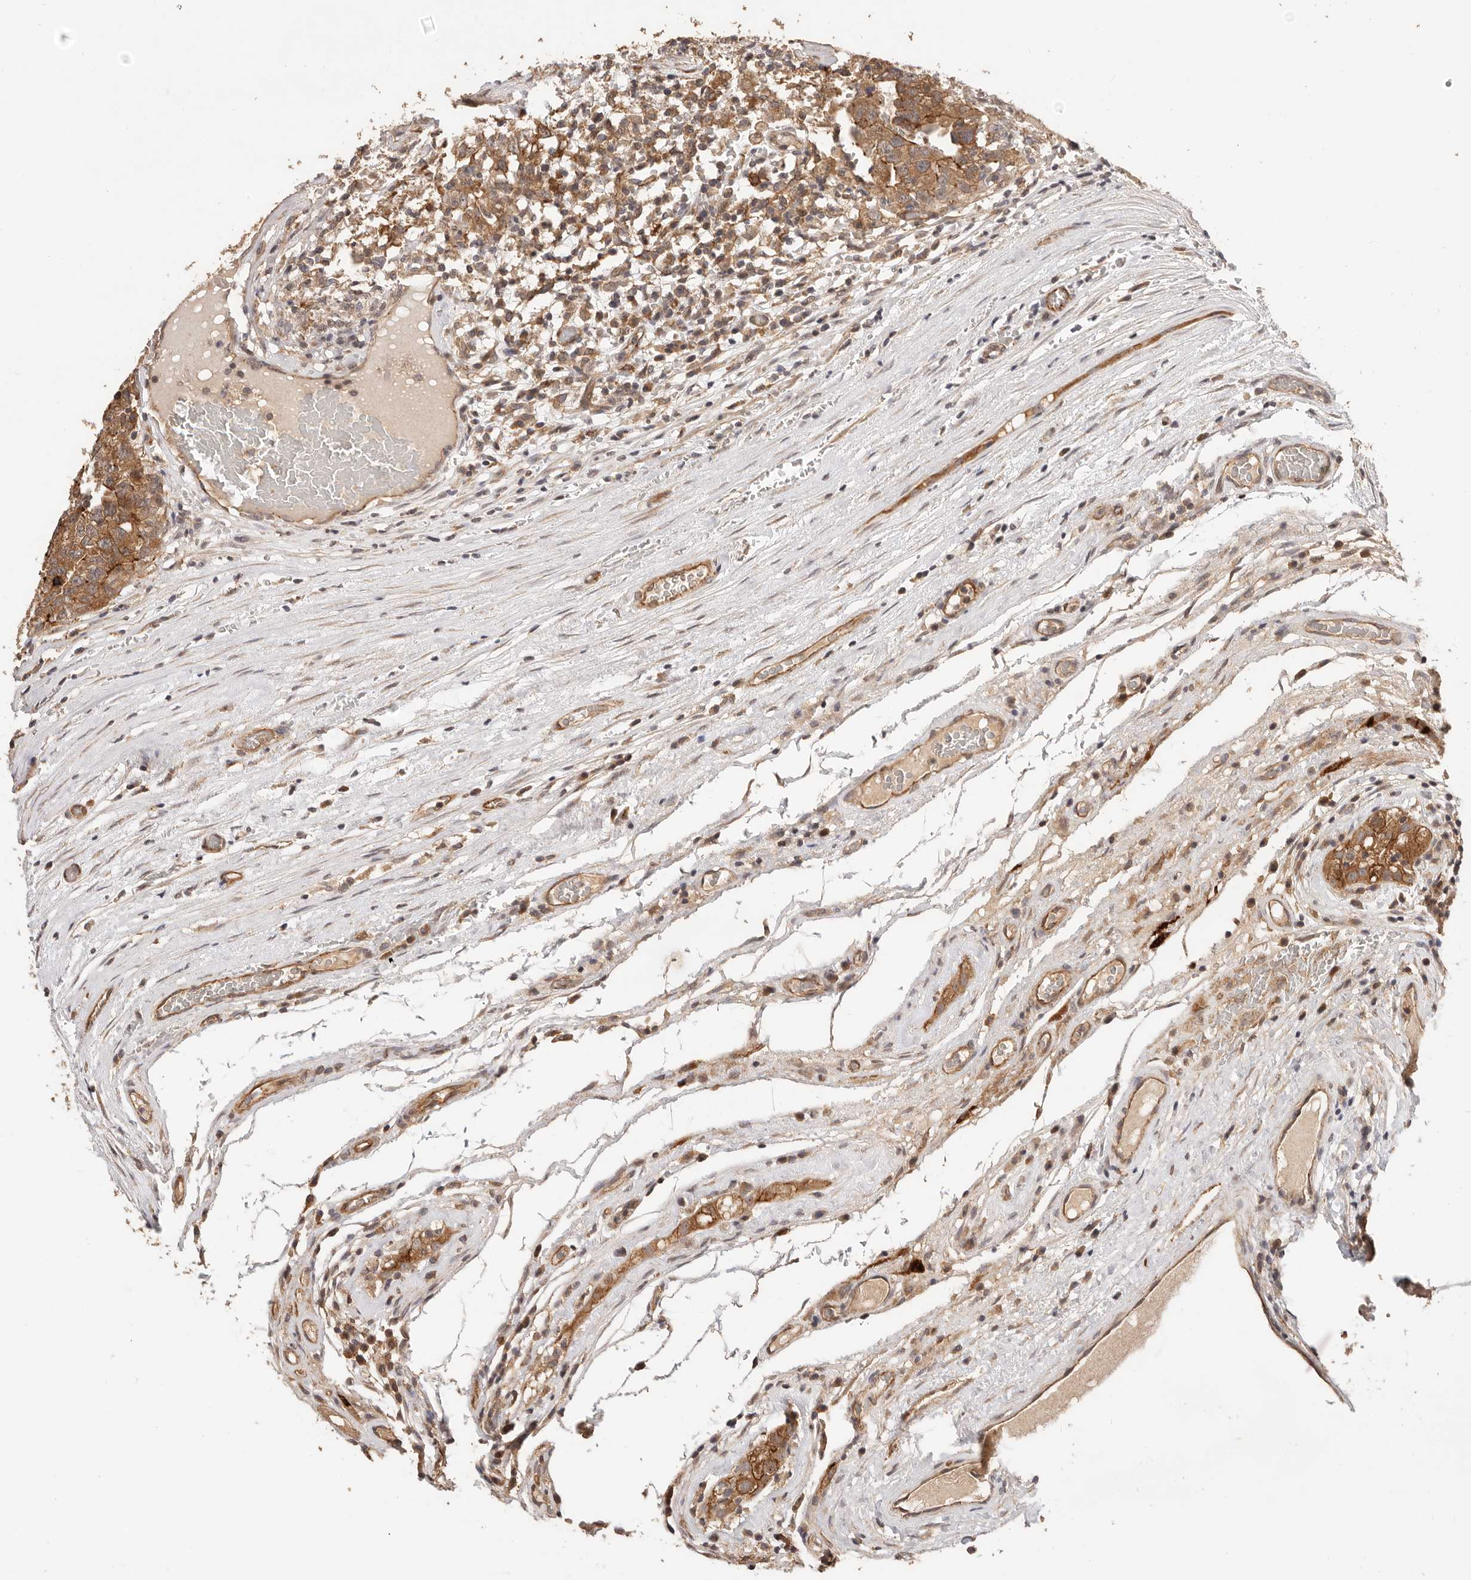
{"staining": {"intensity": "moderate", "quantity": ">75%", "location": "cytoplasmic/membranous"}, "tissue": "testis cancer", "cell_type": "Tumor cells", "image_type": "cancer", "snomed": [{"axis": "morphology", "description": "Carcinoma, Embryonal, NOS"}, {"axis": "topography", "description": "Testis"}], "caption": "IHC photomicrograph of neoplastic tissue: human embryonal carcinoma (testis) stained using IHC demonstrates medium levels of moderate protein expression localized specifically in the cytoplasmic/membranous of tumor cells, appearing as a cytoplasmic/membranous brown color.", "gene": "AFDN", "patient": {"sex": "male", "age": 26}}